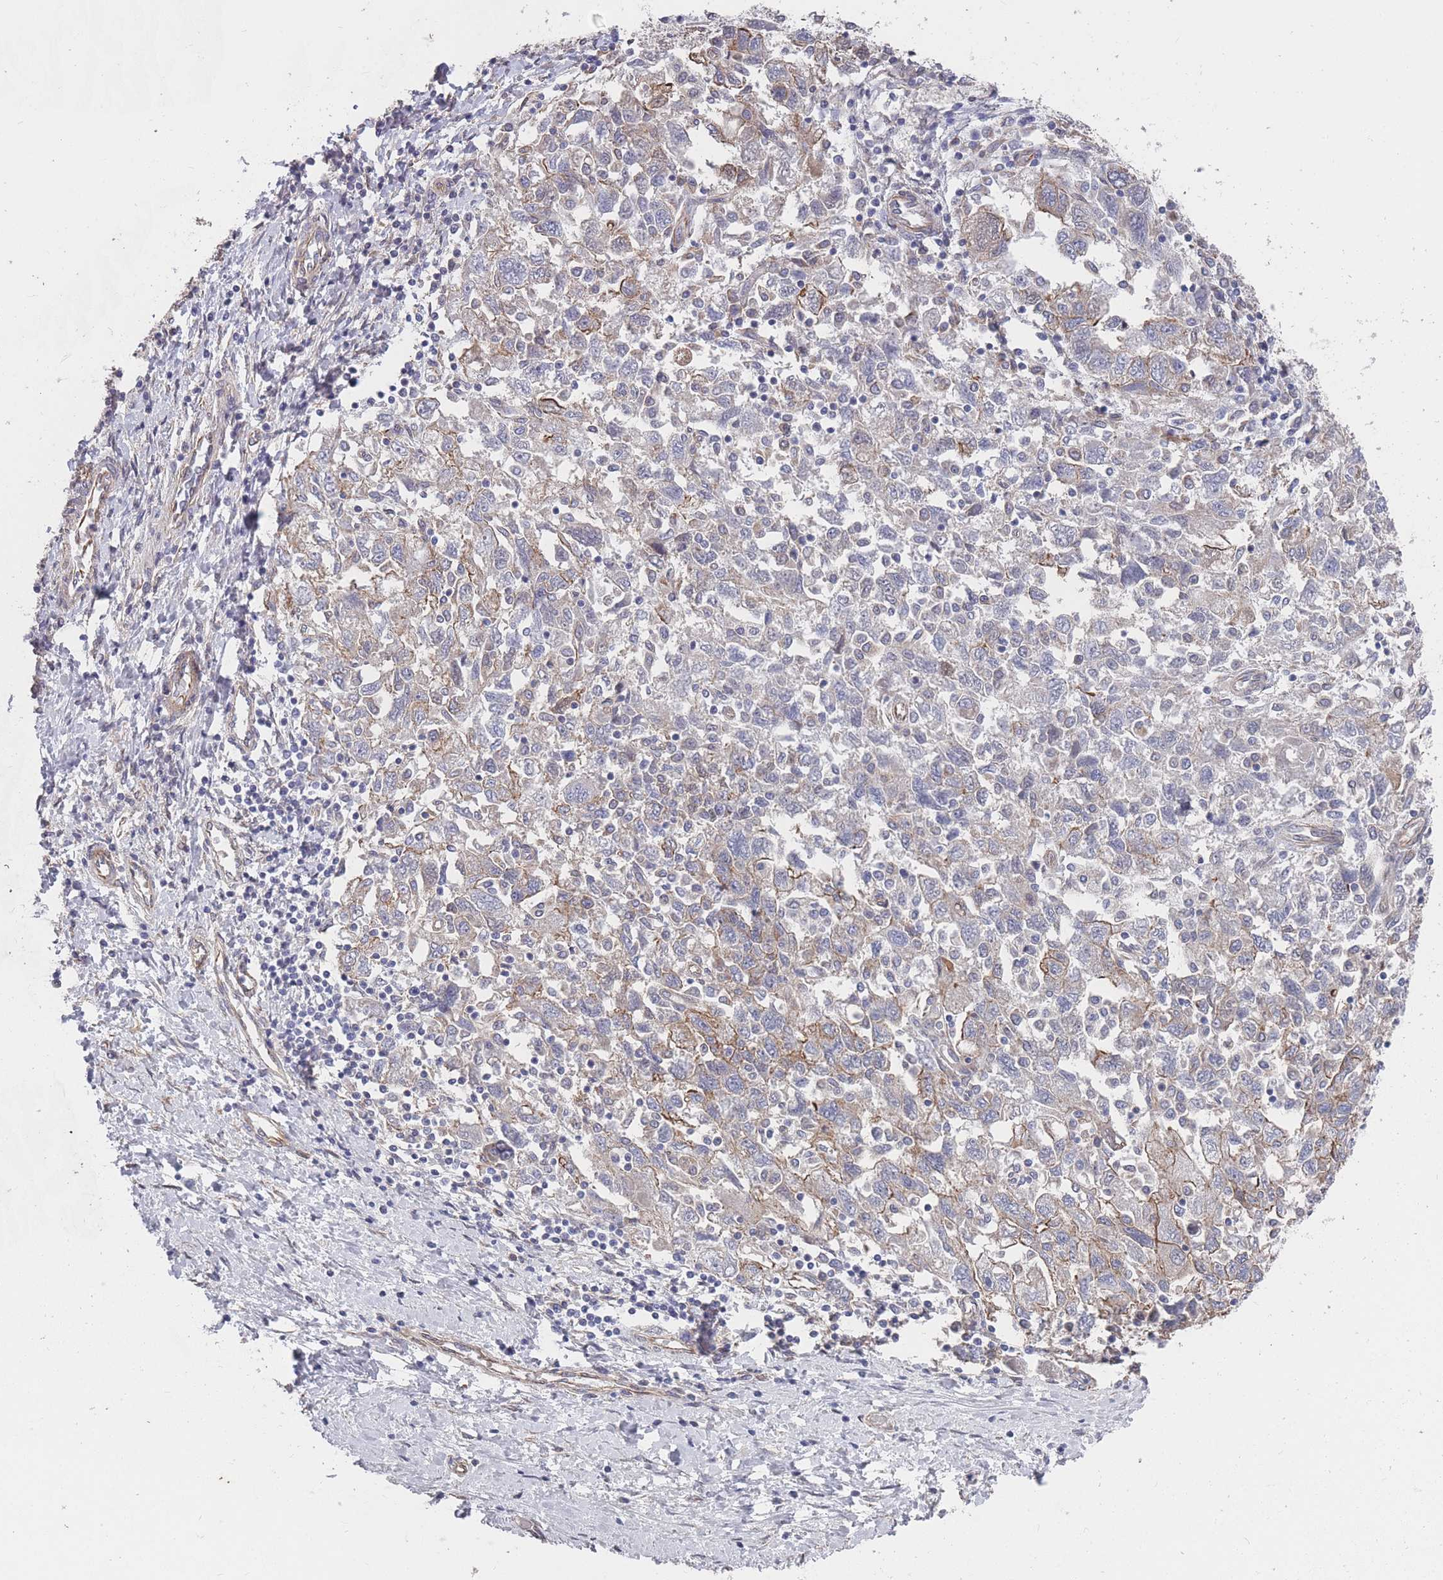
{"staining": {"intensity": "moderate", "quantity": "25%-75%", "location": "cytoplasmic/membranous"}, "tissue": "ovarian cancer", "cell_type": "Tumor cells", "image_type": "cancer", "snomed": [{"axis": "morphology", "description": "Carcinoma, NOS"}, {"axis": "morphology", "description": "Cystadenocarcinoma, serous, NOS"}, {"axis": "topography", "description": "Ovary"}], "caption": "A medium amount of moderate cytoplasmic/membranous staining is appreciated in approximately 25%-75% of tumor cells in ovarian cancer (serous cystadenocarcinoma) tissue.", "gene": "SLC1A6", "patient": {"sex": "female", "age": 69}}